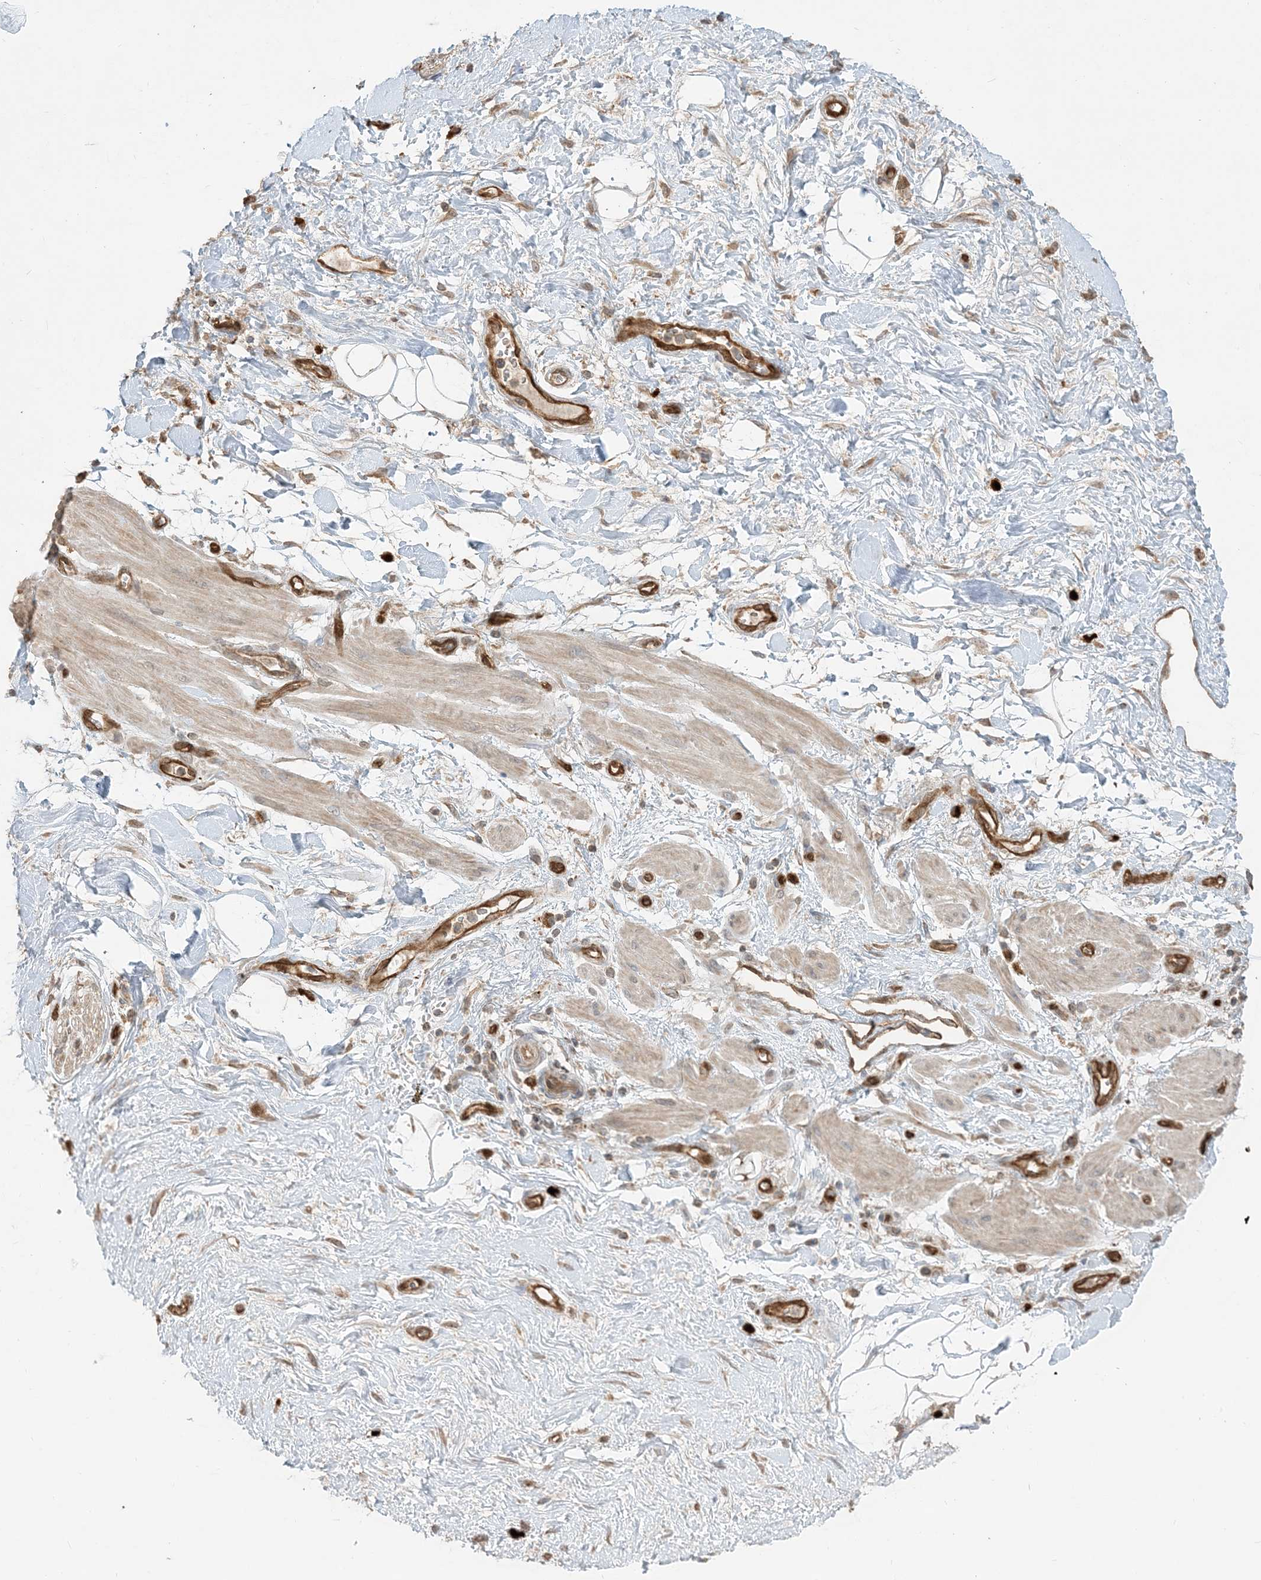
{"staining": {"intensity": "negative", "quantity": "none", "location": "none"}, "tissue": "adipose tissue", "cell_type": "Adipocytes", "image_type": "normal", "snomed": [{"axis": "morphology", "description": "Normal tissue, NOS"}, {"axis": "morphology", "description": "Adenocarcinoma, NOS"}, {"axis": "topography", "description": "Pancreas"}, {"axis": "topography", "description": "Peripheral nerve tissue"}], "caption": "DAB (3,3'-diaminobenzidine) immunohistochemical staining of normal adipose tissue exhibits no significant positivity in adipocytes. (DAB (3,3'-diaminobenzidine) immunohistochemistry (IHC) with hematoxylin counter stain).", "gene": "PPM1F", "patient": {"sex": "male", "age": 59}}